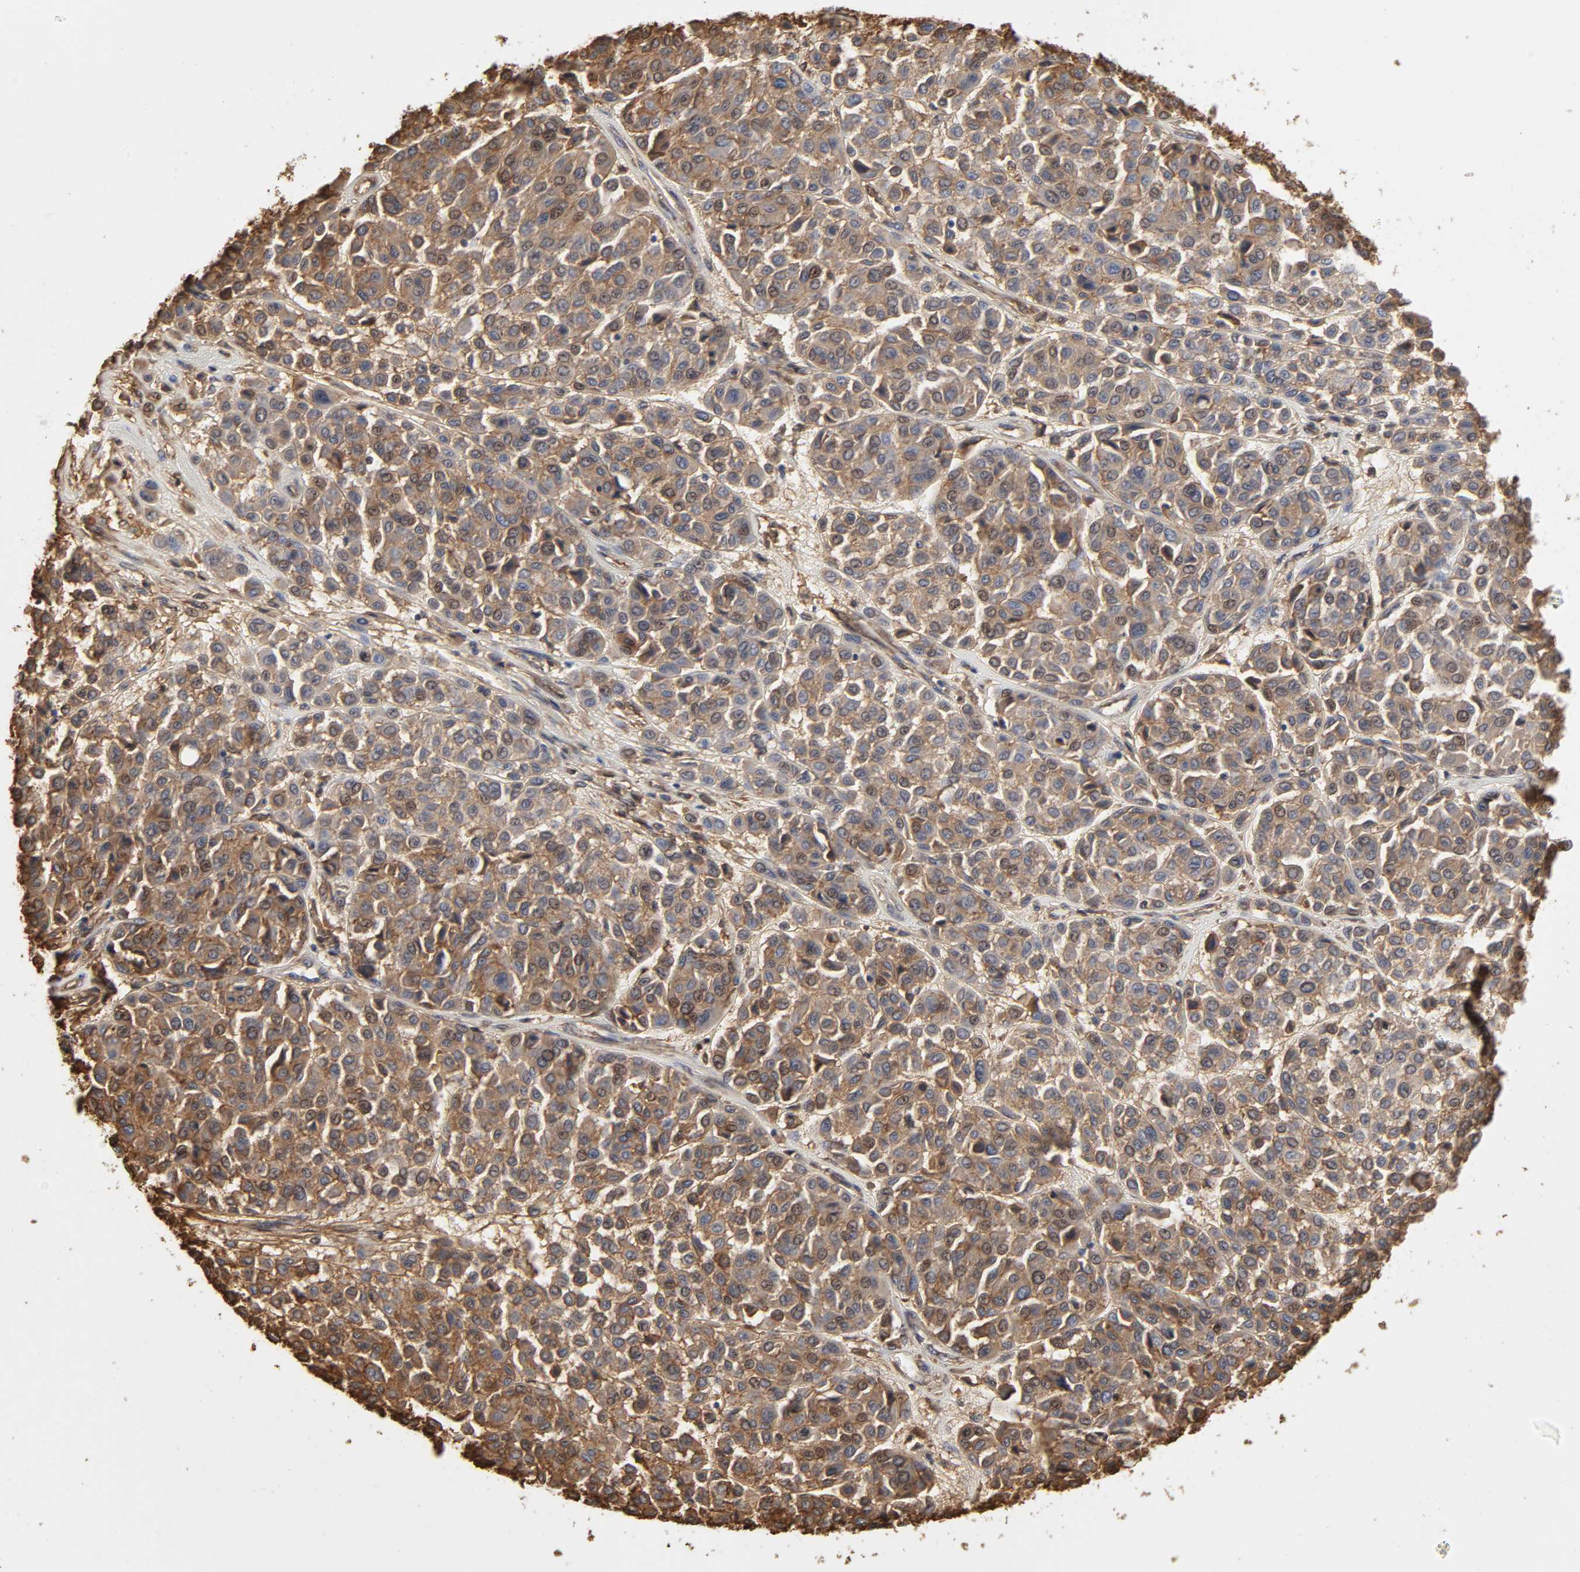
{"staining": {"intensity": "moderate", "quantity": ">75%", "location": "cytoplasmic/membranous,nuclear"}, "tissue": "melanoma", "cell_type": "Tumor cells", "image_type": "cancer", "snomed": [{"axis": "morphology", "description": "Malignant melanoma, Metastatic site"}, {"axis": "topography", "description": "Soft tissue"}], "caption": "Melanoma was stained to show a protein in brown. There is medium levels of moderate cytoplasmic/membranous and nuclear staining in approximately >75% of tumor cells. Using DAB (3,3'-diaminobenzidine) (brown) and hematoxylin (blue) stains, captured at high magnification using brightfield microscopy.", "gene": "ANXA2", "patient": {"sex": "male", "age": 41}}